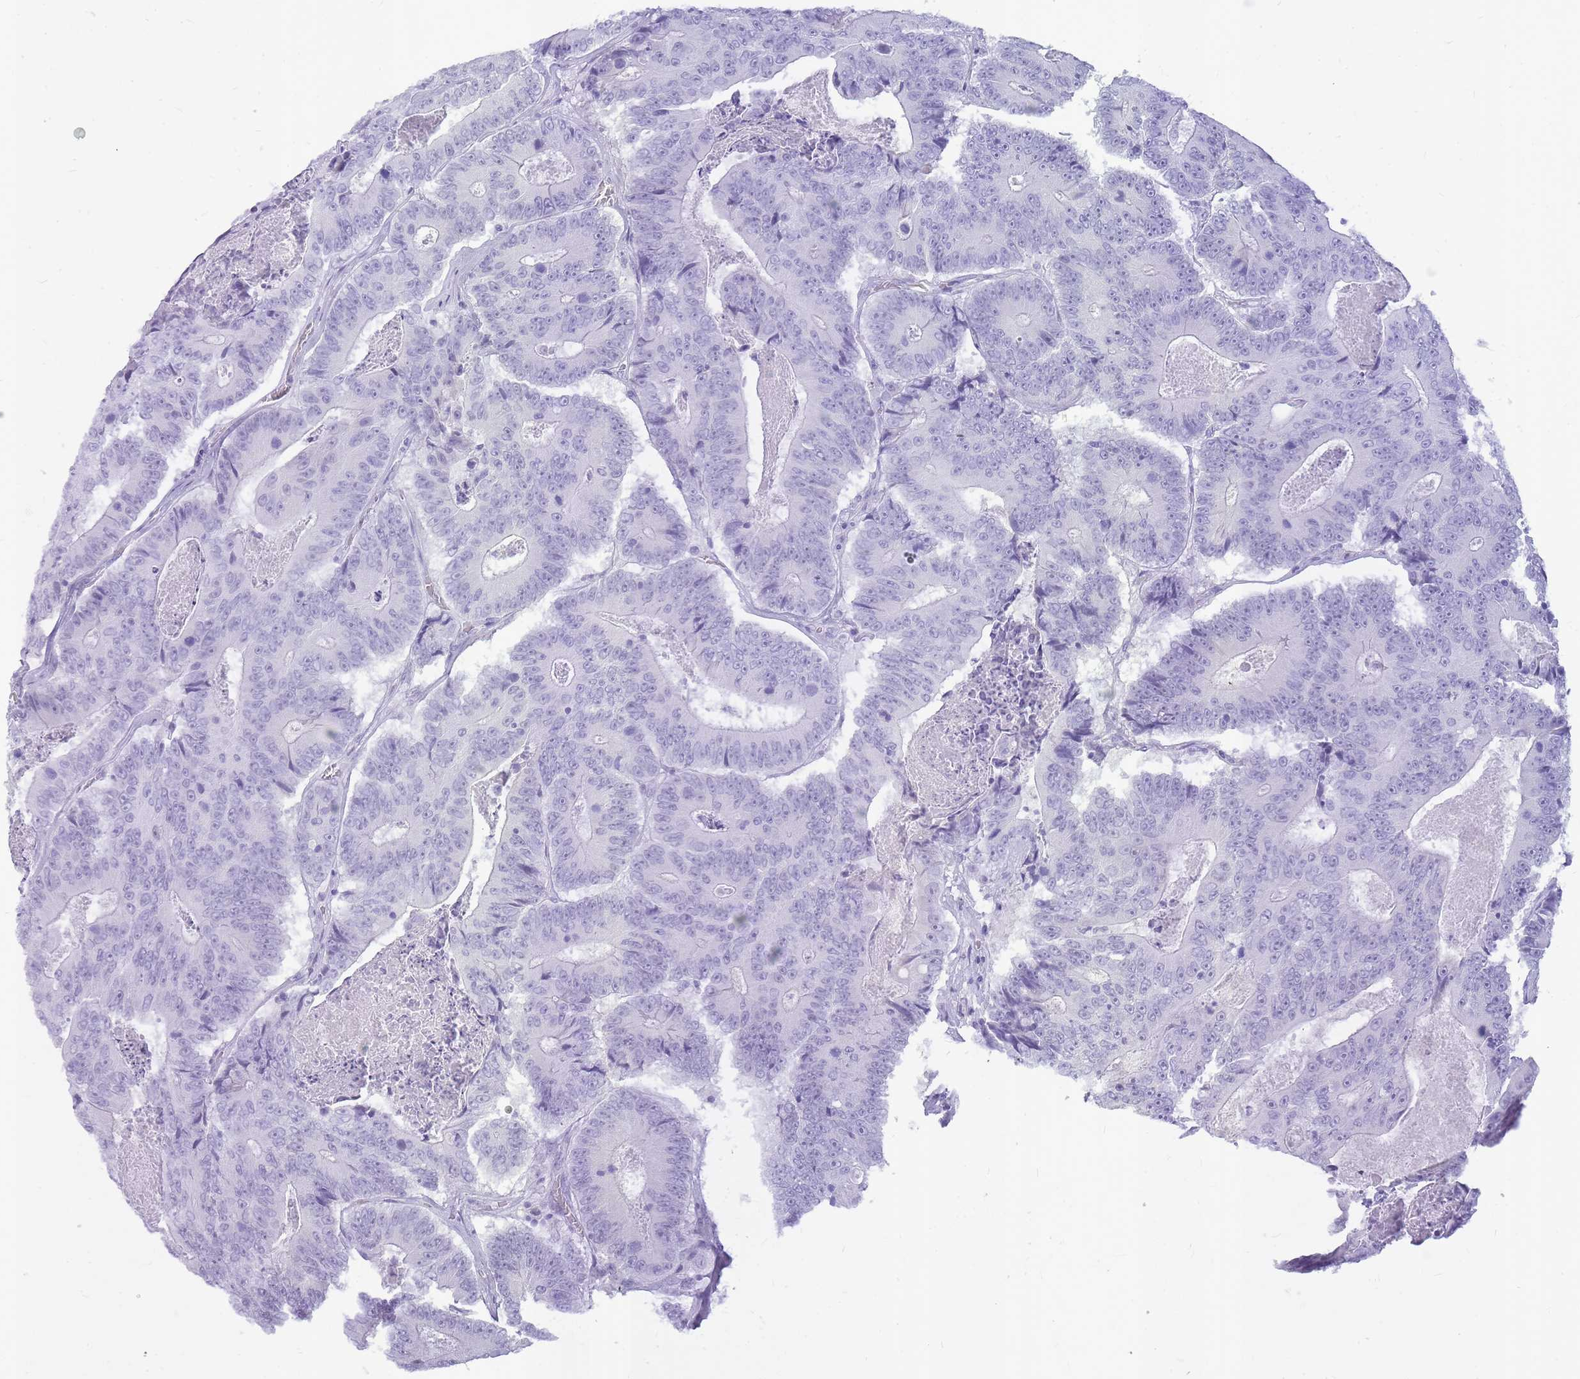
{"staining": {"intensity": "negative", "quantity": "none", "location": "none"}, "tissue": "colorectal cancer", "cell_type": "Tumor cells", "image_type": "cancer", "snomed": [{"axis": "morphology", "description": "Adenocarcinoma, NOS"}, {"axis": "topography", "description": "Colon"}], "caption": "A micrograph of human colorectal adenocarcinoma is negative for staining in tumor cells.", "gene": "INS", "patient": {"sex": "male", "age": 83}}